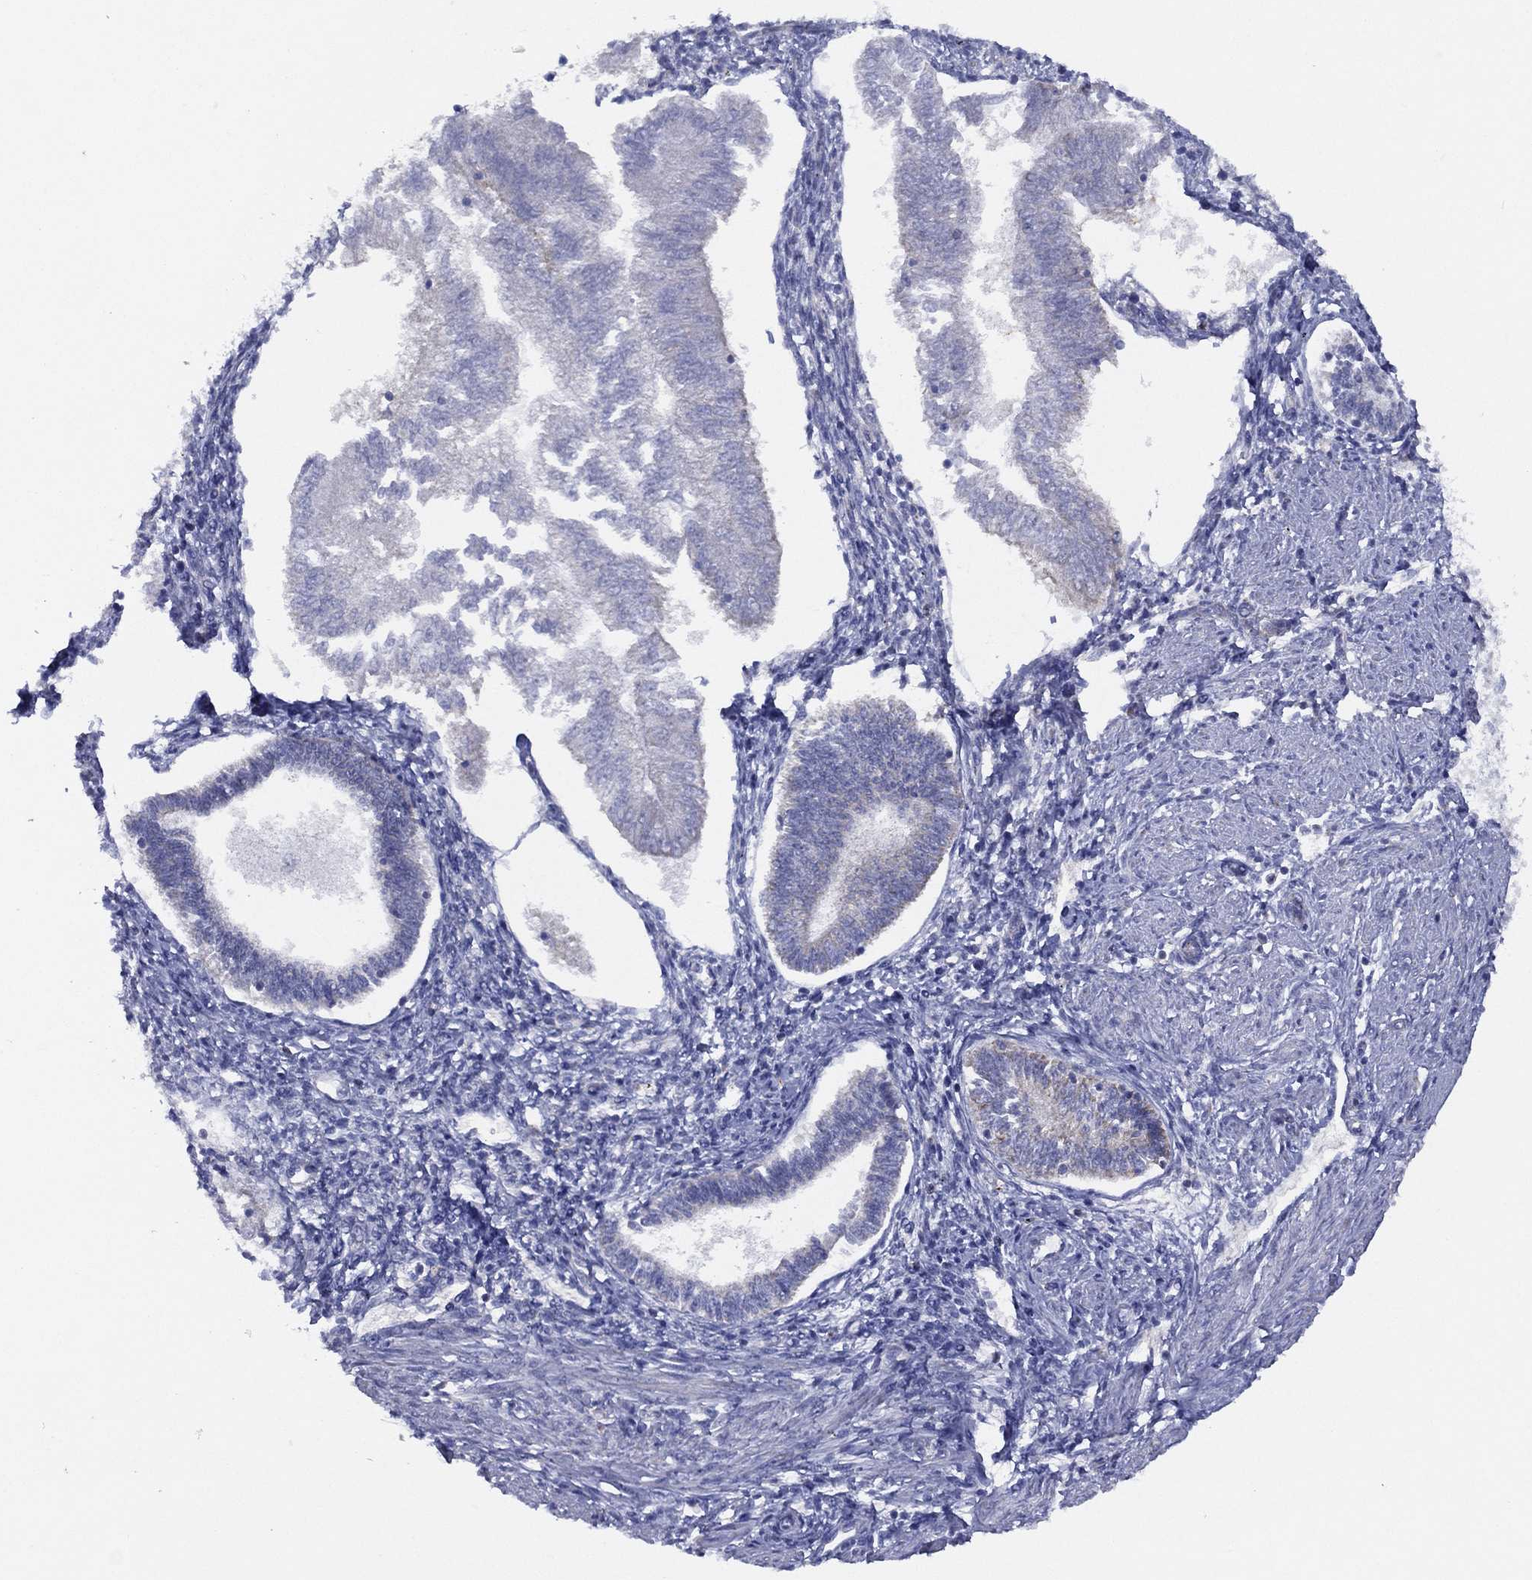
{"staining": {"intensity": "negative", "quantity": "none", "location": "none"}, "tissue": "endometrial cancer", "cell_type": "Tumor cells", "image_type": "cancer", "snomed": [{"axis": "morphology", "description": "Adenocarcinoma, NOS"}, {"axis": "topography", "description": "Endometrium"}], "caption": "Tumor cells show no significant staining in endometrial cancer (adenocarcinoma).", "gene": "ZNF223", "patient": {"sex": "female", "age": 53}}